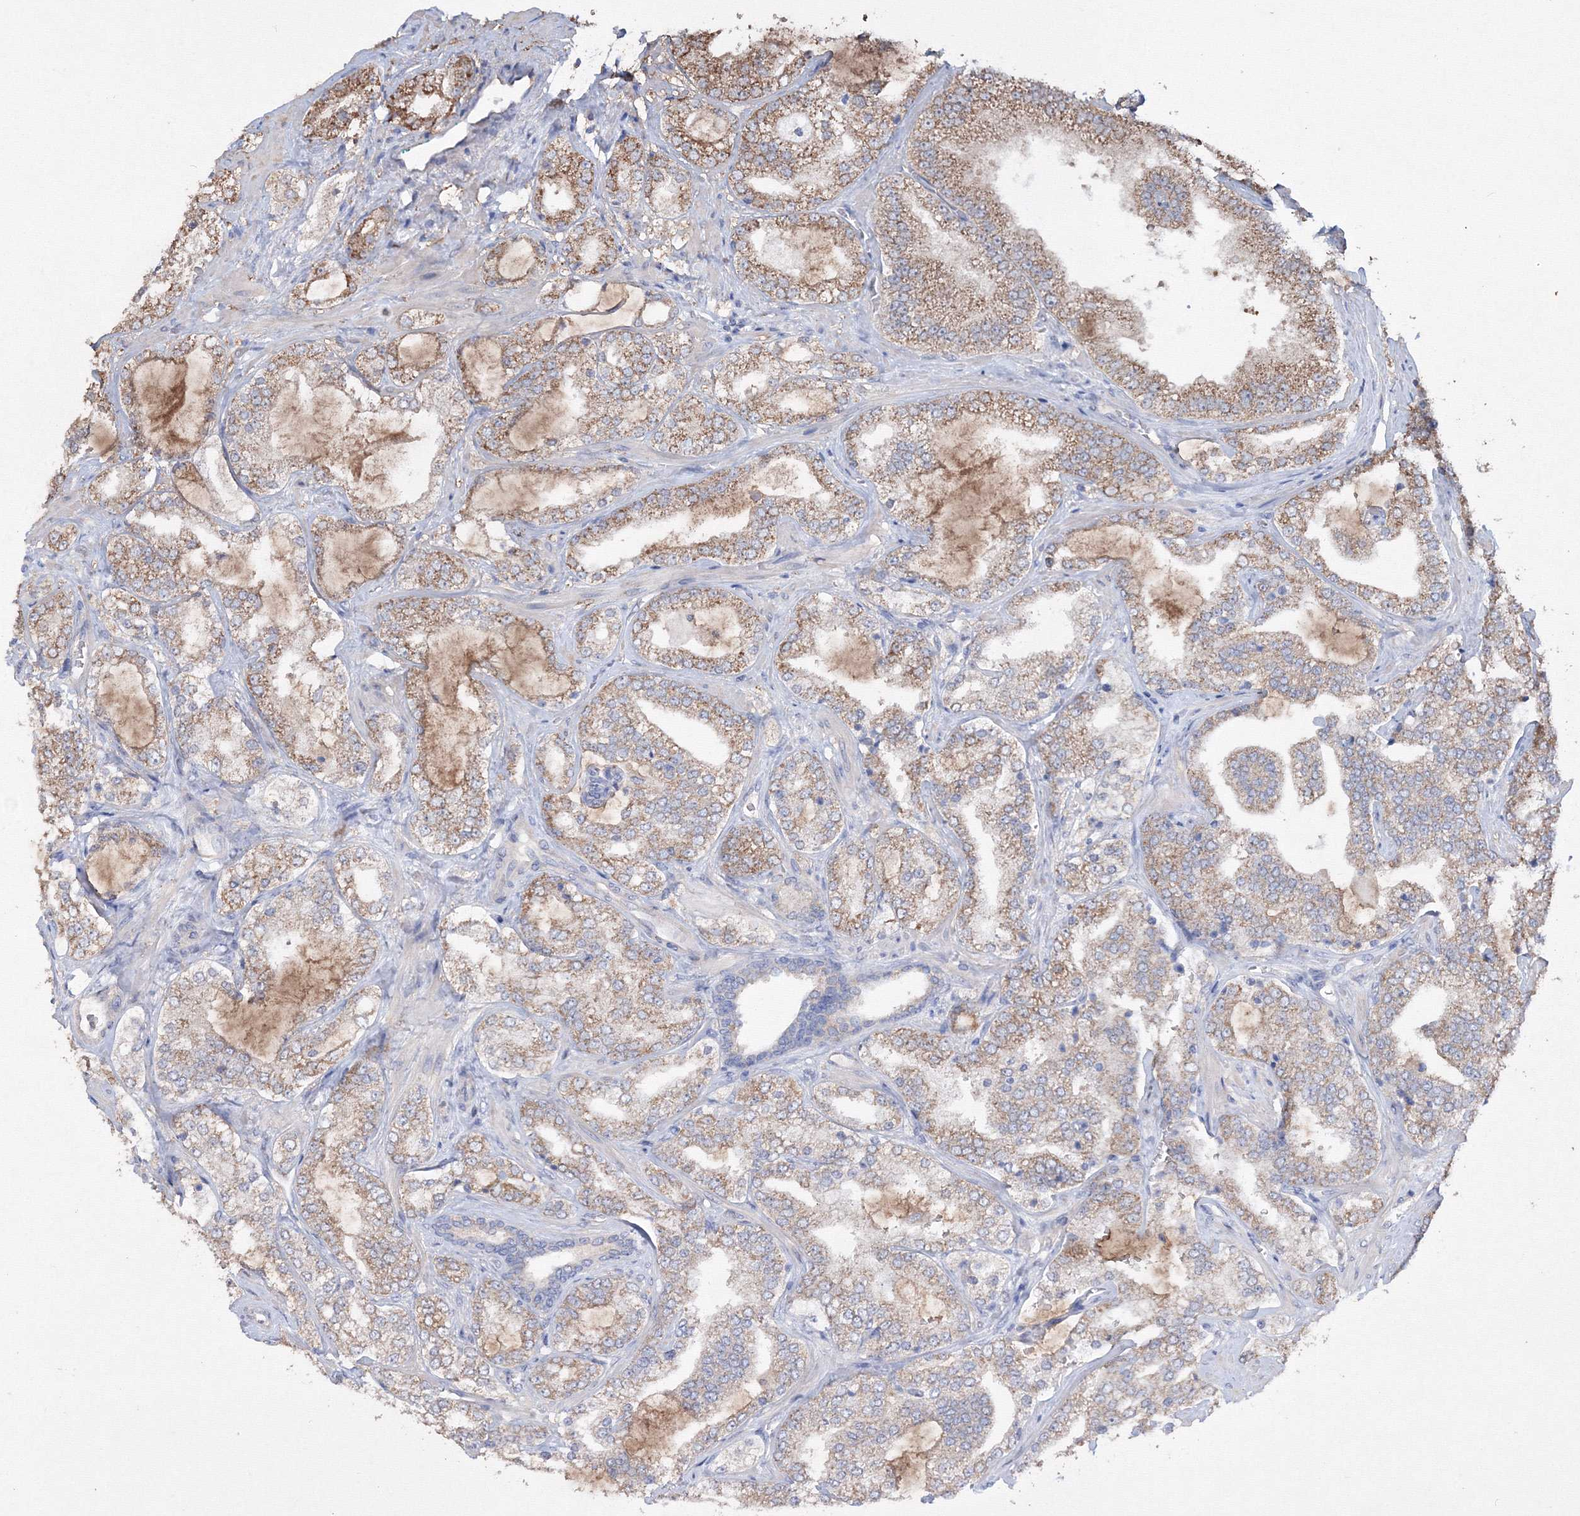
{"staining": {"intensity": "moderate", "quantity": ">75%", "location": "cytoplasmic/membranous"}, "tissue": "prostate cancer", "cell_type": "Tumor cells", "image_type": "cancer", "snomed": [{"axis": "morphology", "description": "Adenocarcinoma, High grade"}, {"axis": "topography", "description": "Prostate"}], "caption": "Prostate cancer was stained to show a protein in brown. There is medium levels of moderate cytoplasmic/membranous expression in about >75% of tumor cells. (Stains: DAB in brown, nuclei in blue, Microscopy: brightfield microscopy at high magnification).", "gene": "GRSF1", "patient": {"sex": "male", "age": 64}}